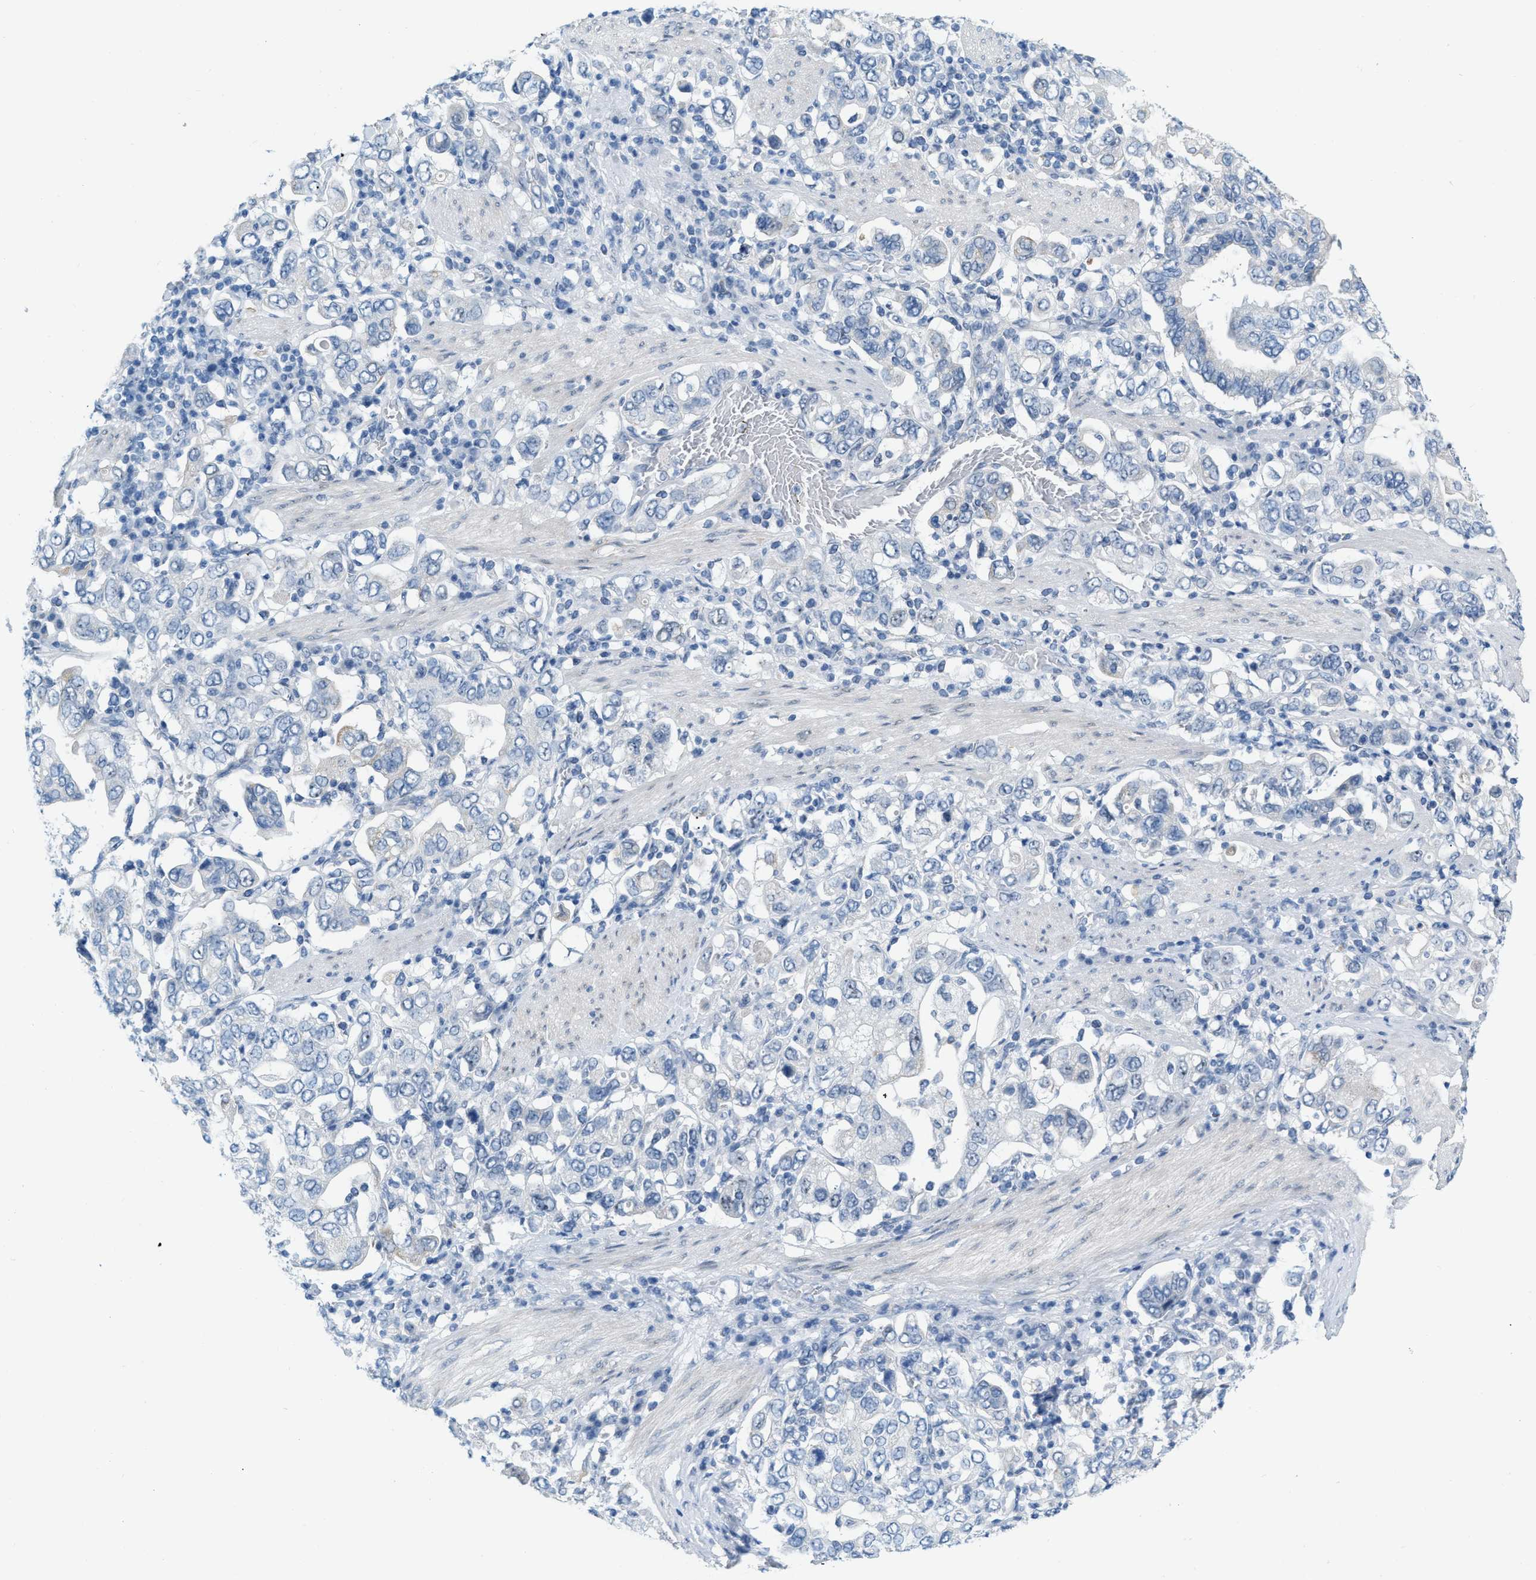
{"staining": {"intensity": "negative", "quantity": "none", "location": "none"}, "tissue": "stomach cancer", "cell_type": "Tumor cells", "image_type": "cancer", "snomed": [{"axis": "morphology", "description": "Adenocarcinoma, NOS"}, {"axis": "topography", "description": "Stomach, upper"}], "caption": "Histopathology image shows no significant protein positivity in tumor cells of adenocarcinoma (stomach).", "gene": "PHRF1", "patient": {"sex": "male", "age": 62}}